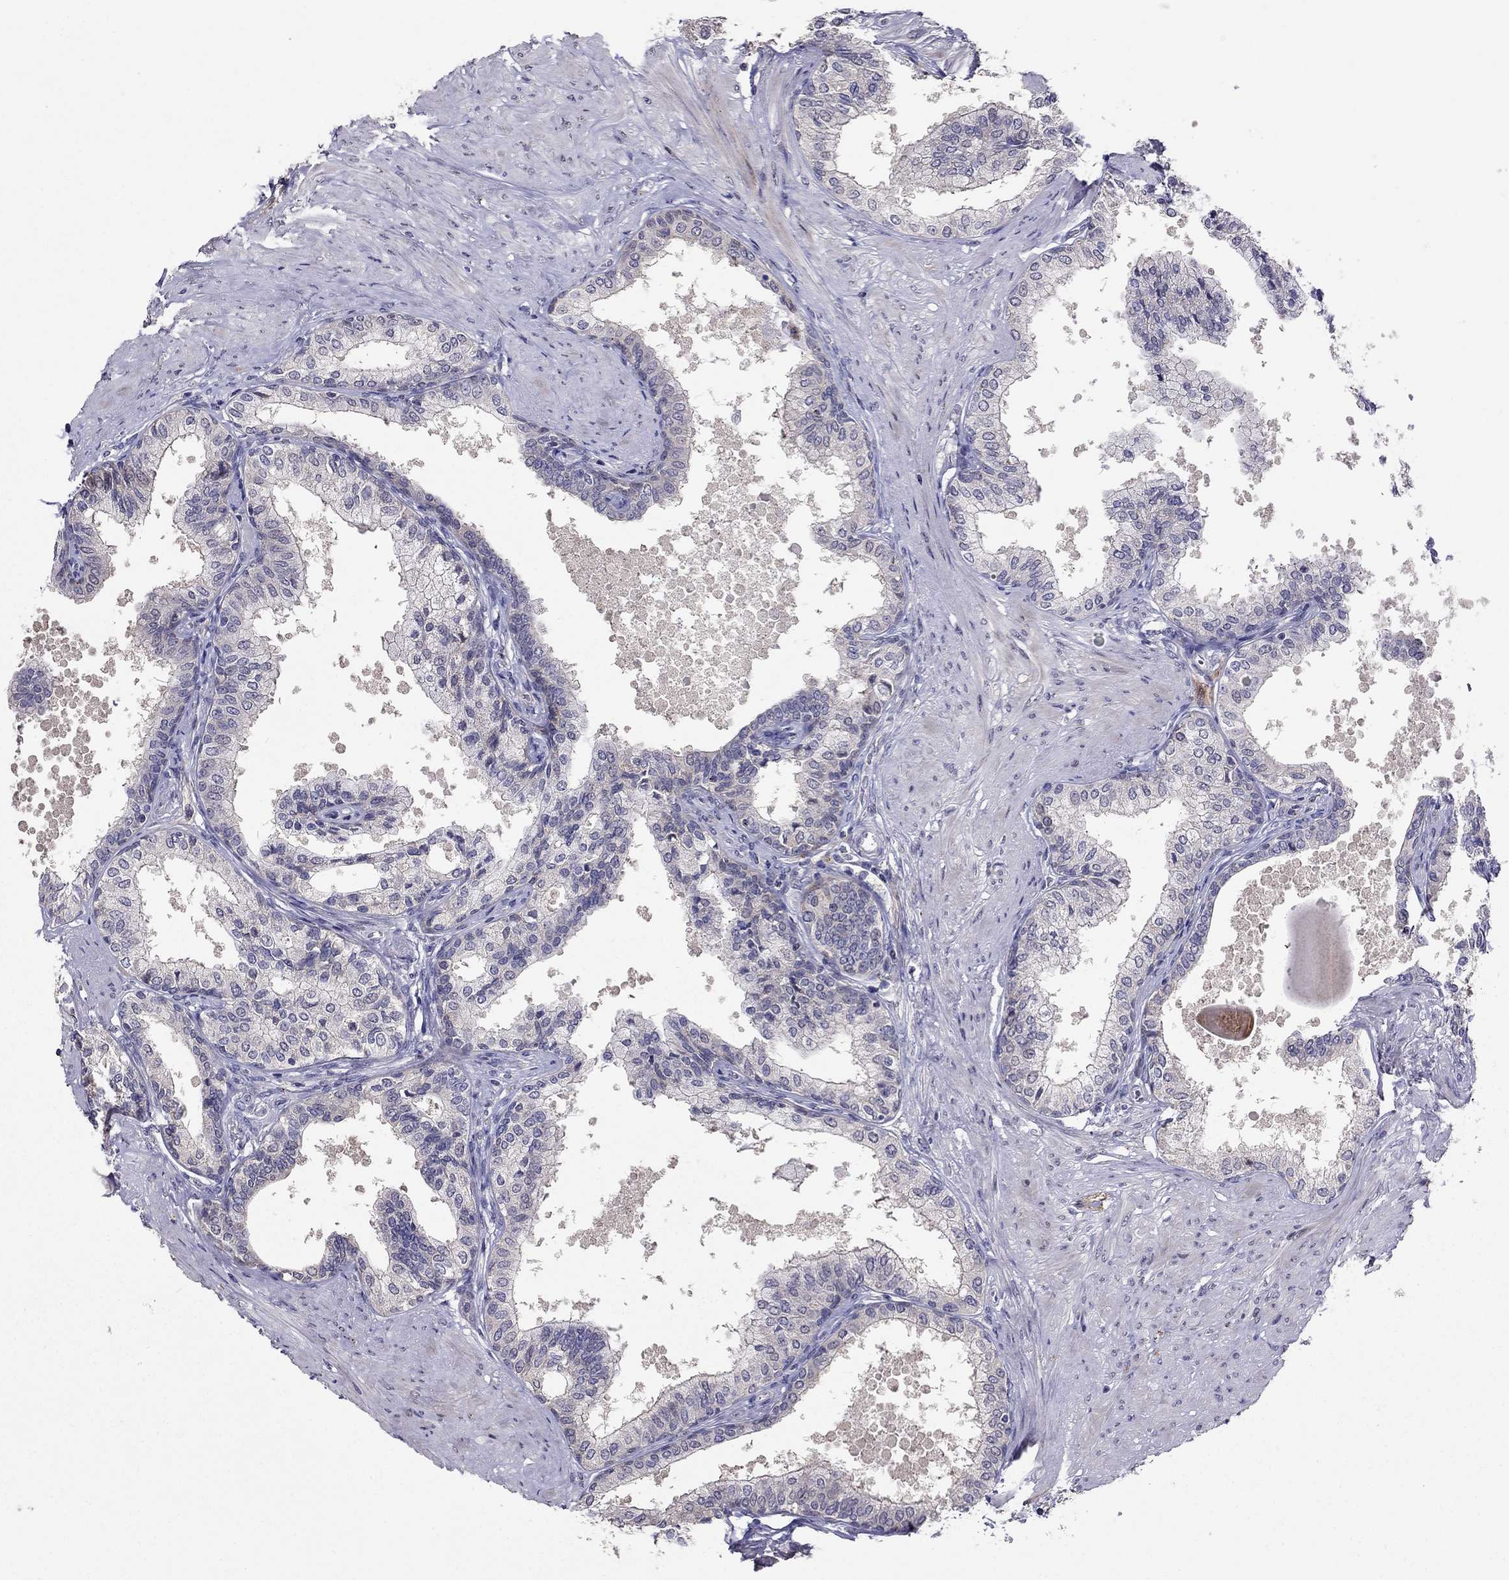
{"staining": {"intensity": "negative", "quantity": "none", "location": "none"}, "tissue": "prostate", "cell_type": "Glandular cells", "image_type": "normal", "snomed": [{"axis": "morphology", "description": "Normal tissue, NOS"}, {"axis": "topography", "description": "Prostate"}], "caption": "Prostate was stained to show a protein in brown. There is no significant expression in glandular cells.", "gene": "MAGEB4", "patient": {"sex": "male", "age": 63}}